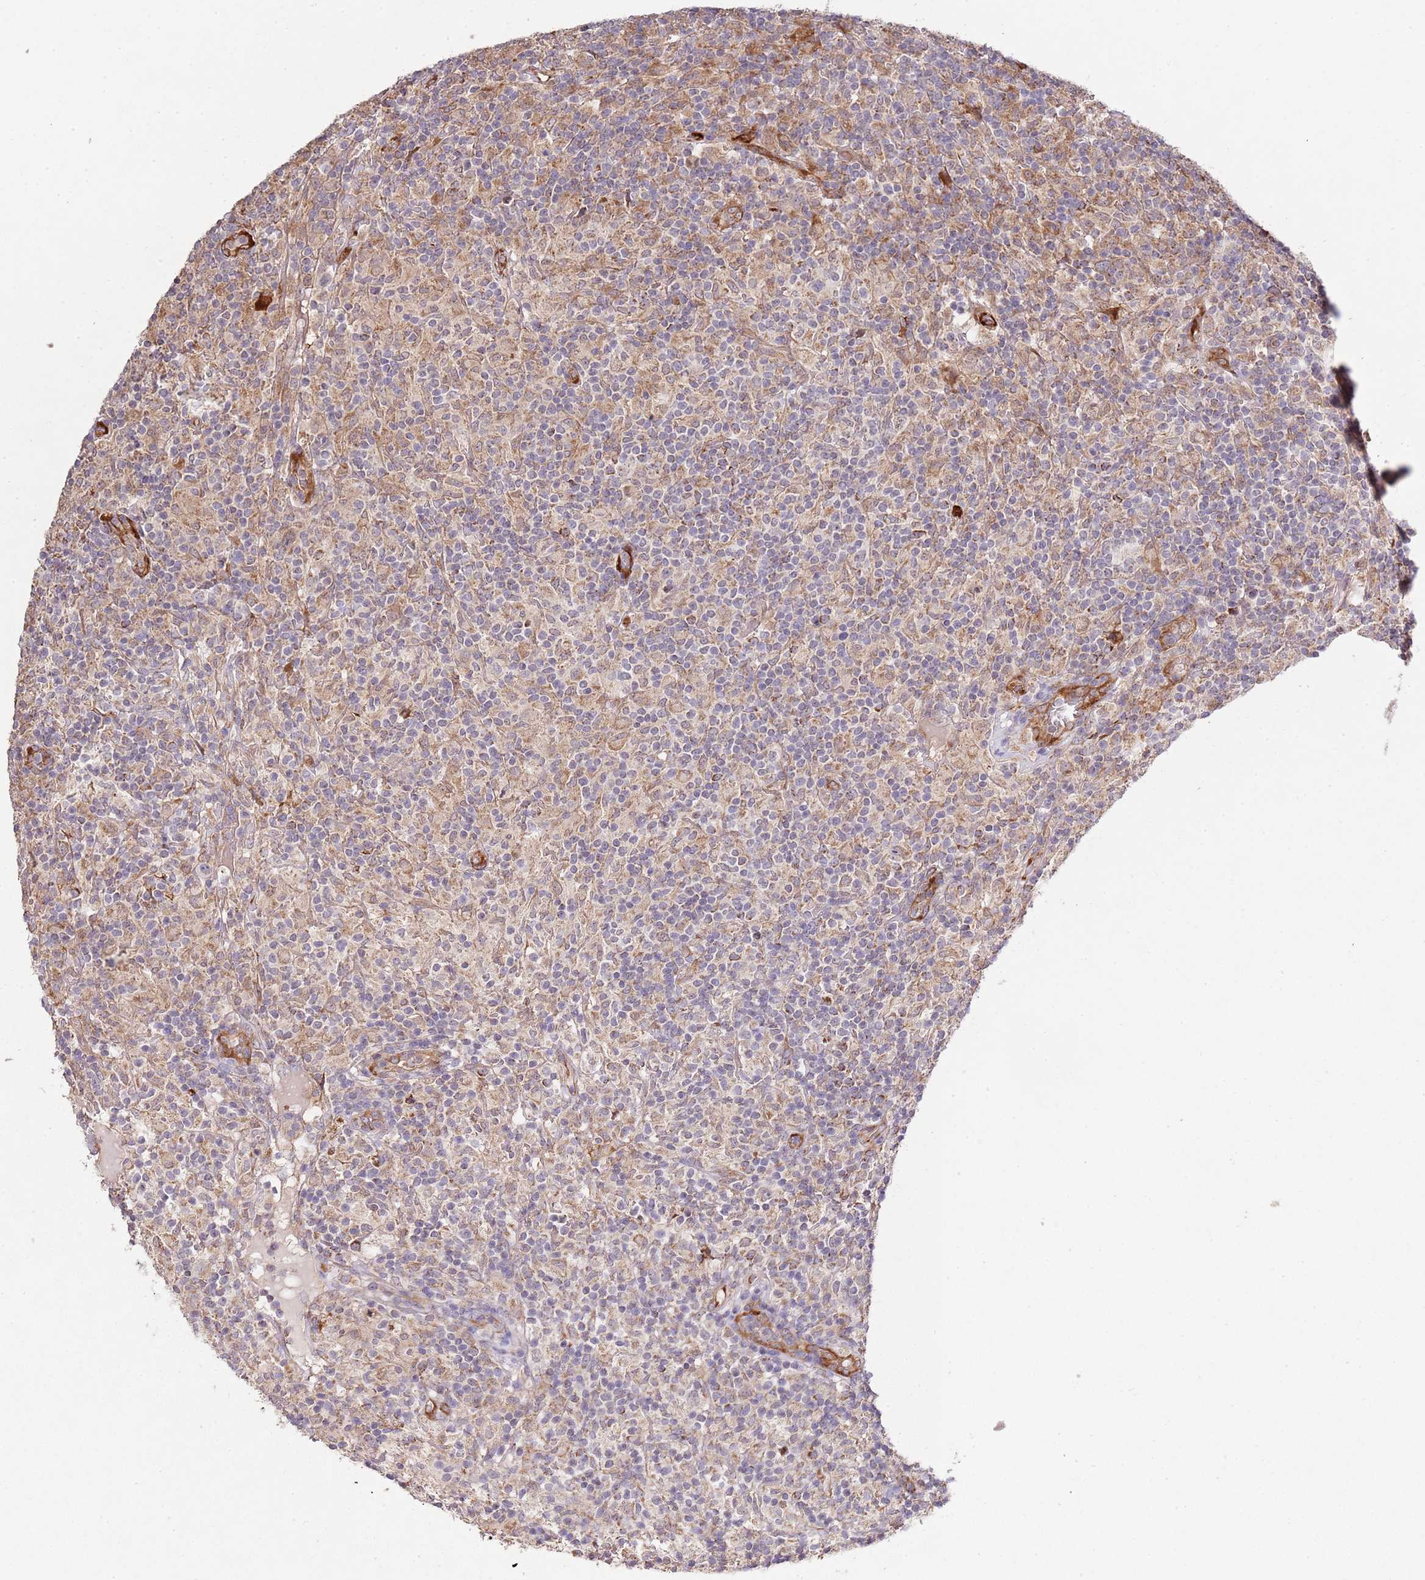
{"staining": {"intensity": "negative", "quantity": "none", "location": "none"}, "tissue": "lymphoma", "cell_type": "Tumor cells", "image_type": "cancer", "snomed": [{"axis": "morphology", "description": "Hodgkin's disease, NOS"}, {"axis": "topography", "description": "Lymph node"}], "caption": "Lymphoma stained for a protein using IHC shows no staining tumor cells.", "gene": "IVD", "patient": {"sex": "male", "age": 70}}